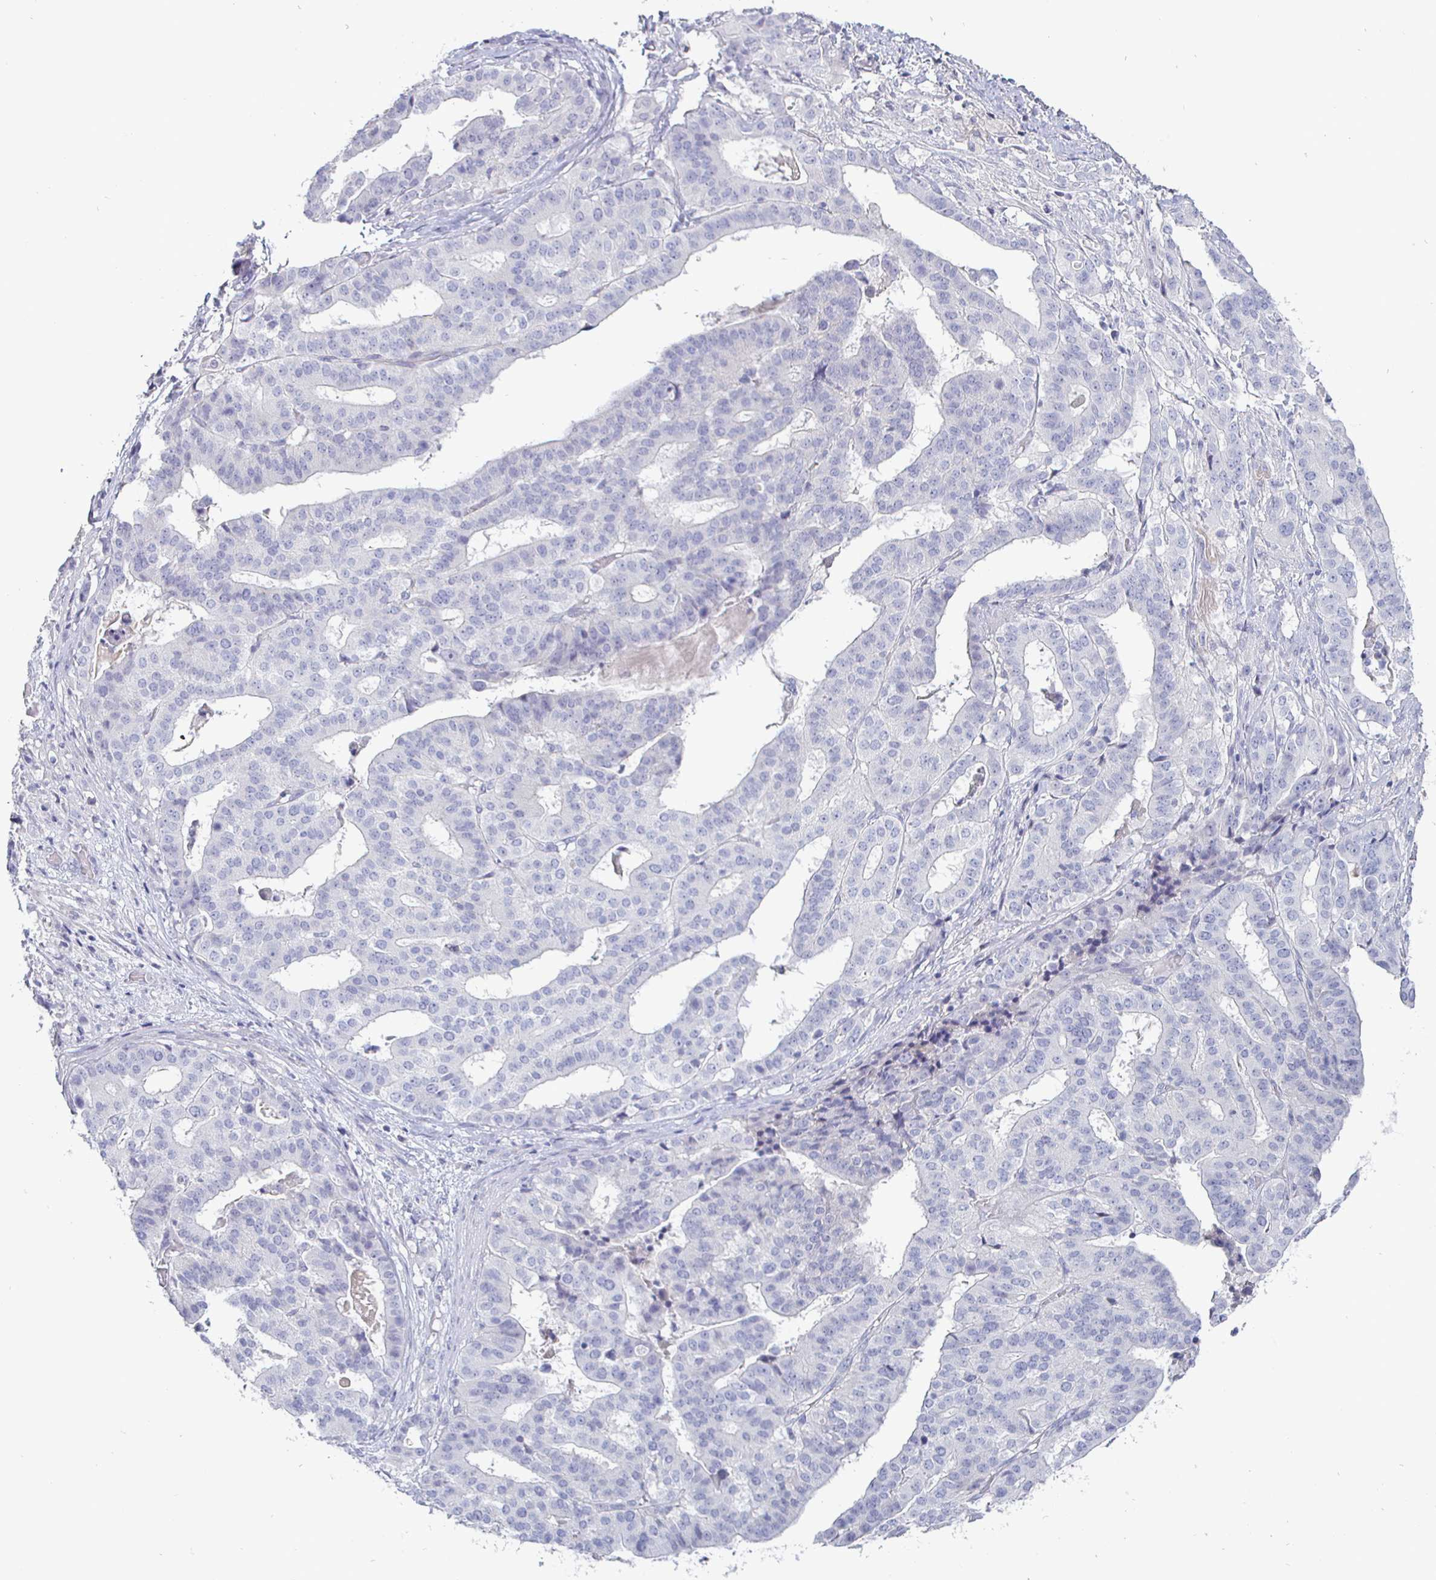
{"staining": {"intensity": "negative", "quantity": "none", "location": "none"}, "tissue": "stomach cancer", "cell_type": "Tumor cells", "image_type": "cancer", "snomed": [{"axis": "morphology", "description": "Adenocarcinoma, NOS"}, {"axis": "topography", "description": "Stomach"}], "caption": "Tumor cells are negative for brown protein staining in stomach cancer (adenocarcinoma).", "gene": "ENPP1", "patient": {"sex": "male", "age": 48}}